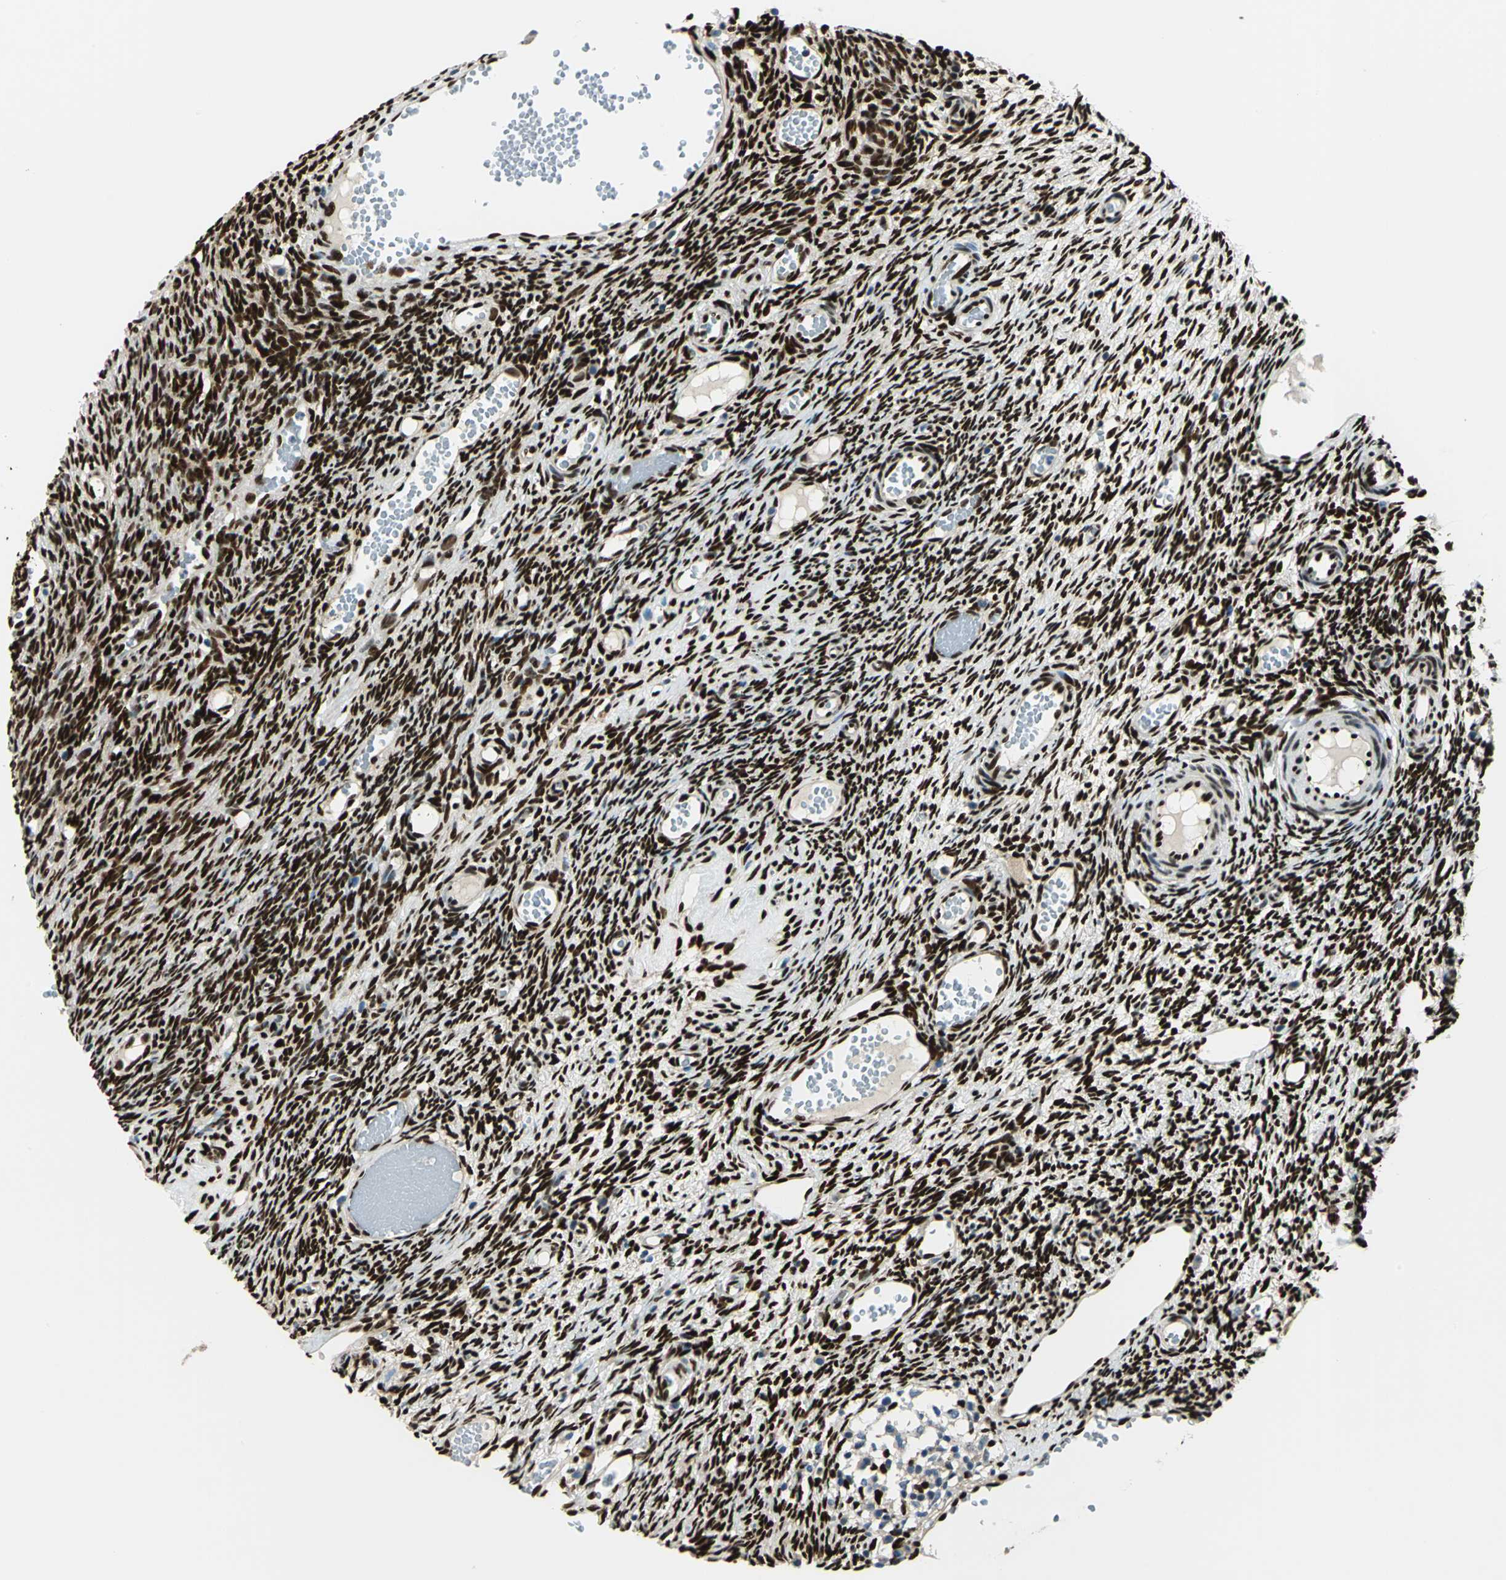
{"staining": {"intensity": "negative", "quantity": "none", "location": "none"}, "tissue": "ovary", "cell_type": "Follicle cells", "image_type": "normal", "snomed": [{"axis": "morphology", "description": "Normal tissue, NOS"}, {"axis": "topography", "description": "Ovary"}], "caption": "Immunohistochemistry micrograph of benign ovary: ovary stained with DAB demonstrates no significant protein staining in follicle cells.", "gene": "NFIA", "patient": {"sex": "female", "age": 35}}